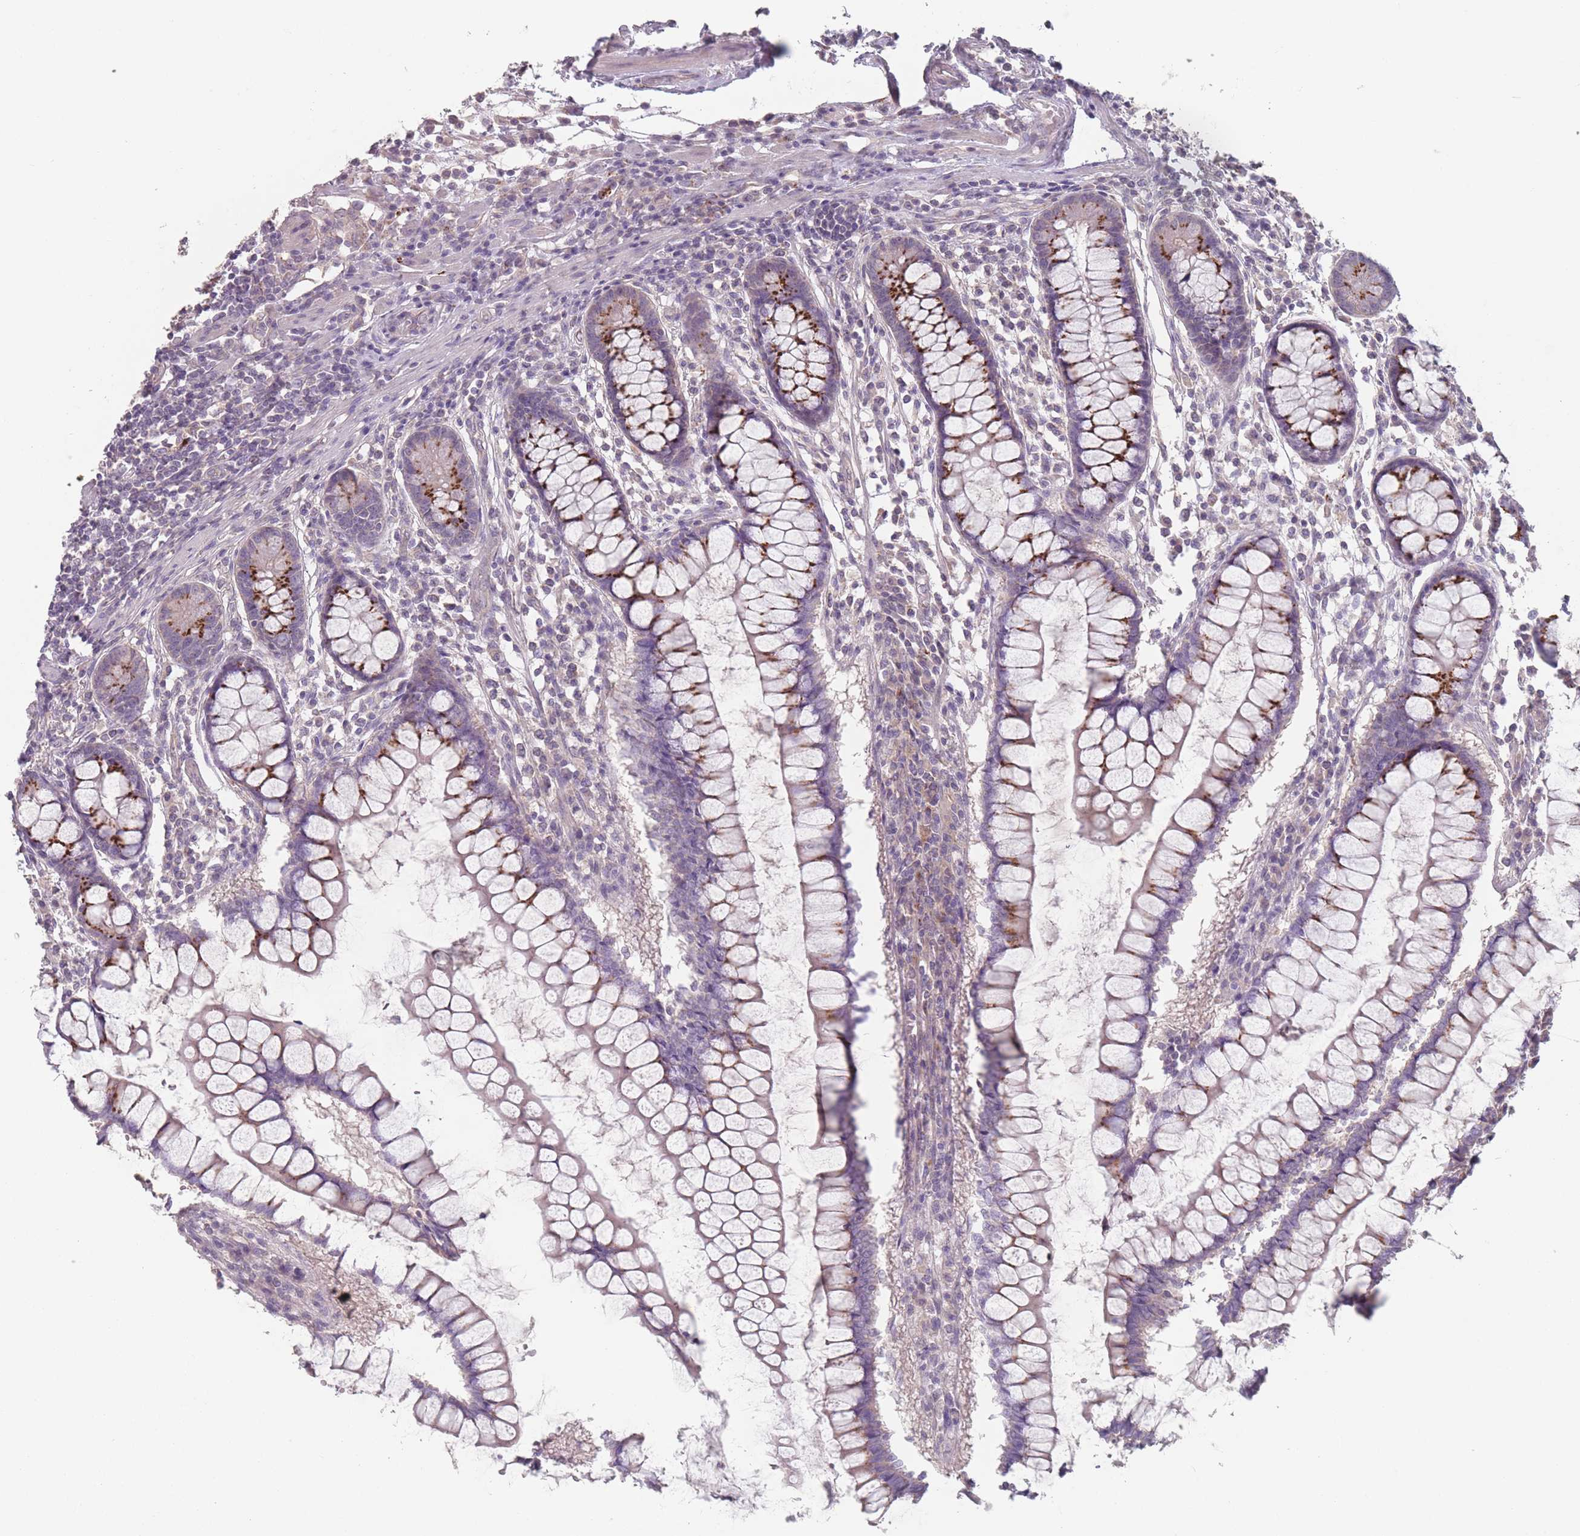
{"staining": {"intensity": "negative", "quantity": "none", "location": "none"}, "tissue": "colon", "cell_type": "Endothelial cells", "image_type": "normal", "snomed": [{"axis": "morphology", "description": "Normal tissue, NOS"}, {"axis": "morphology", "description": "Adenocarcinoma, NOS"}, {"axis": "topography", "description": "Colon"}], "caption": "IHC of normal colon exhibits no expression in endothelial cells.", "gene": "AKAIN1", "patient": {"sex": "female", "age": 55}}